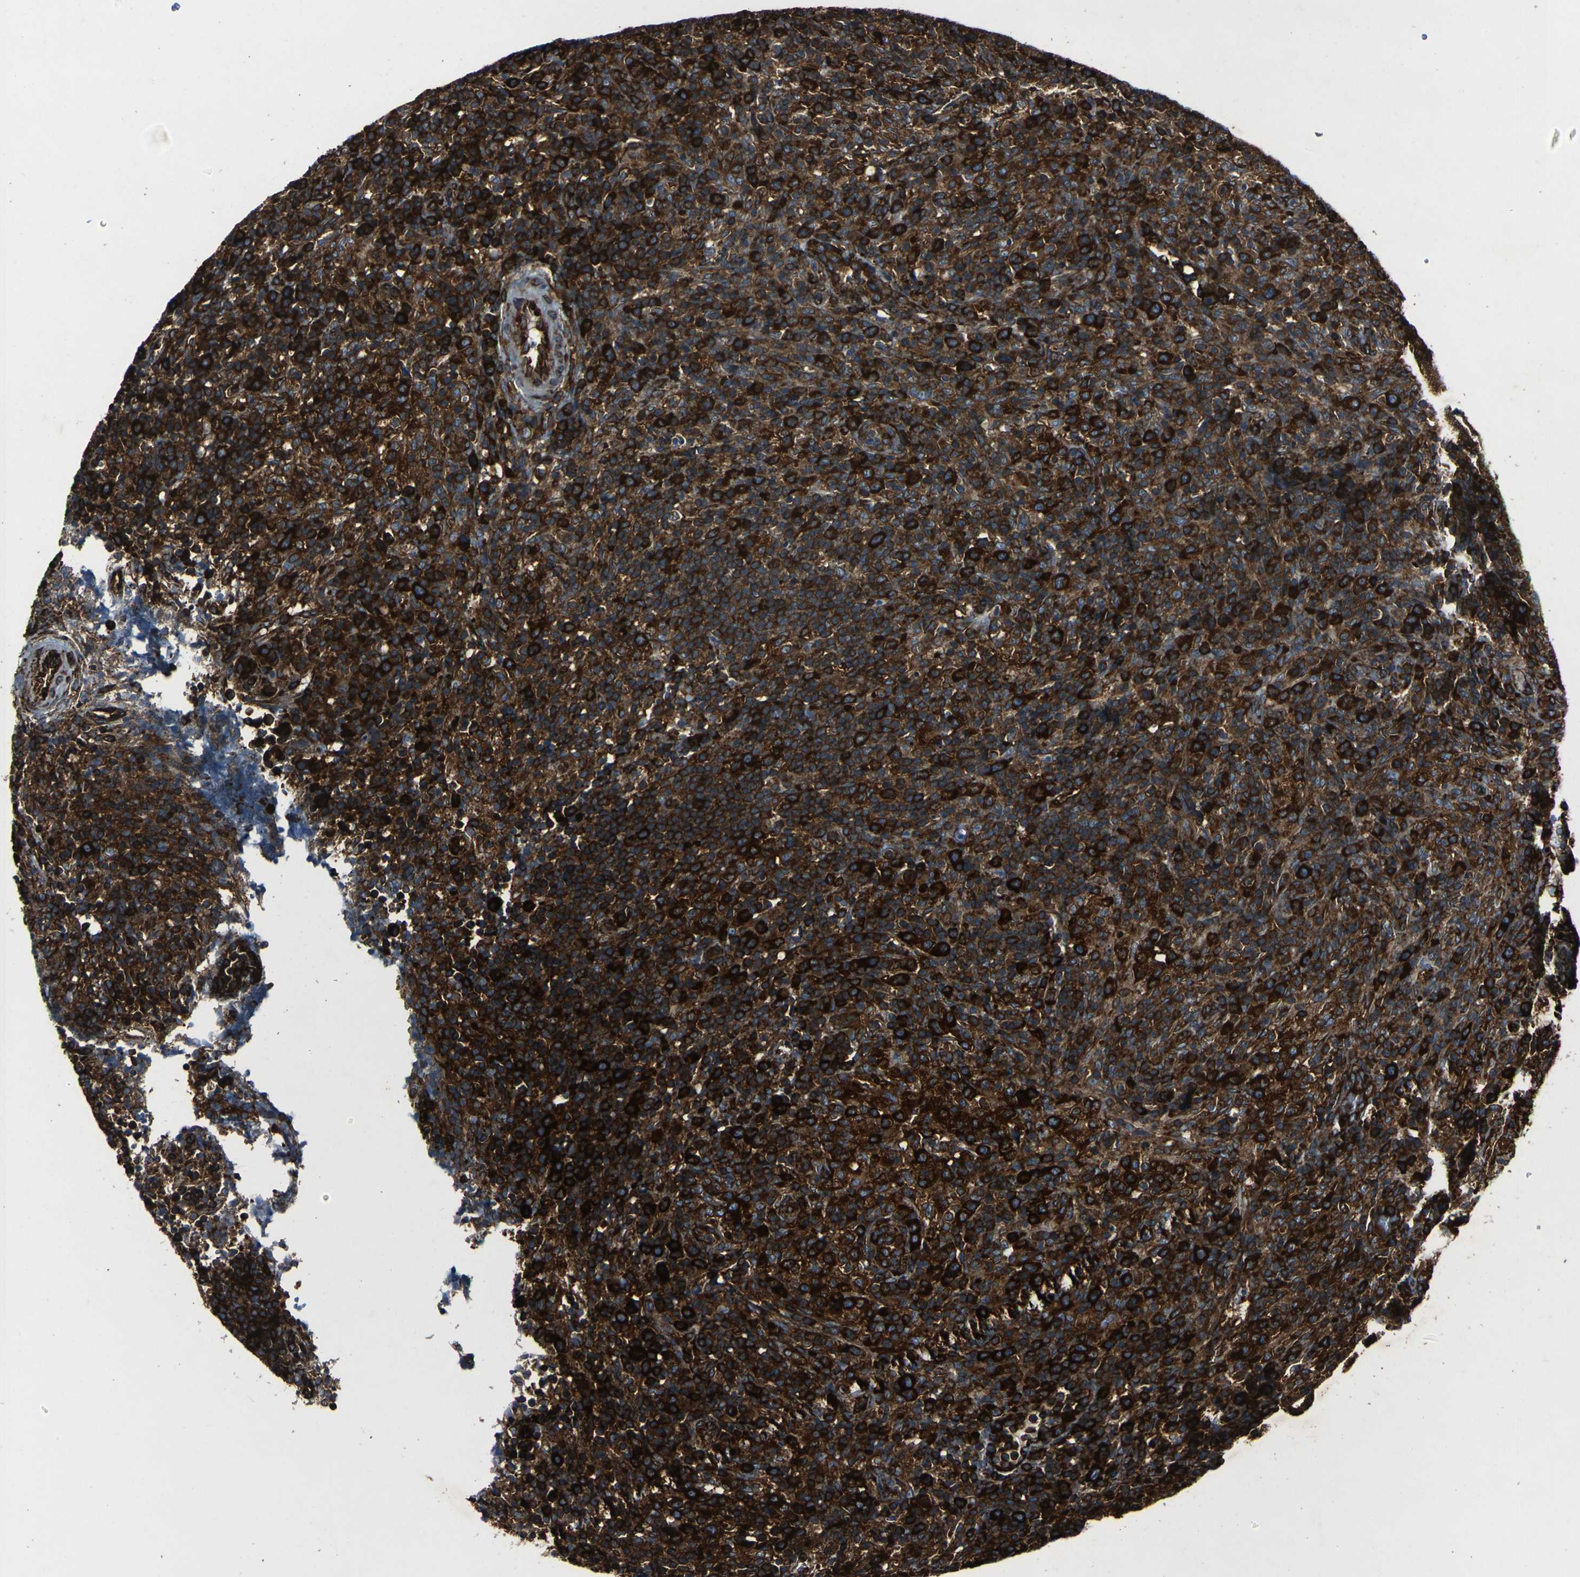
{"staining": {"intensity": "strong", "quantity": ">75%", "location": "cytoplasmic/membranous"}, "tissue": "lymphoma", "cell_type": "Tumor cells", "image_type": "cancer", "snomed": [{"axis": "morphology", "description": "Malignant lymphoma, non-Hodgkin's type, High grade"}, {"axis": "topography", "description": "Lymph node"}], "caption": "Strong cytoplasmic/membranous staining for a protein is present in approximately >75% of tumor cells of lymphoma using IHC.", "gene": "MARCHF2", "patient": {"sex": "female", "age": 76}}